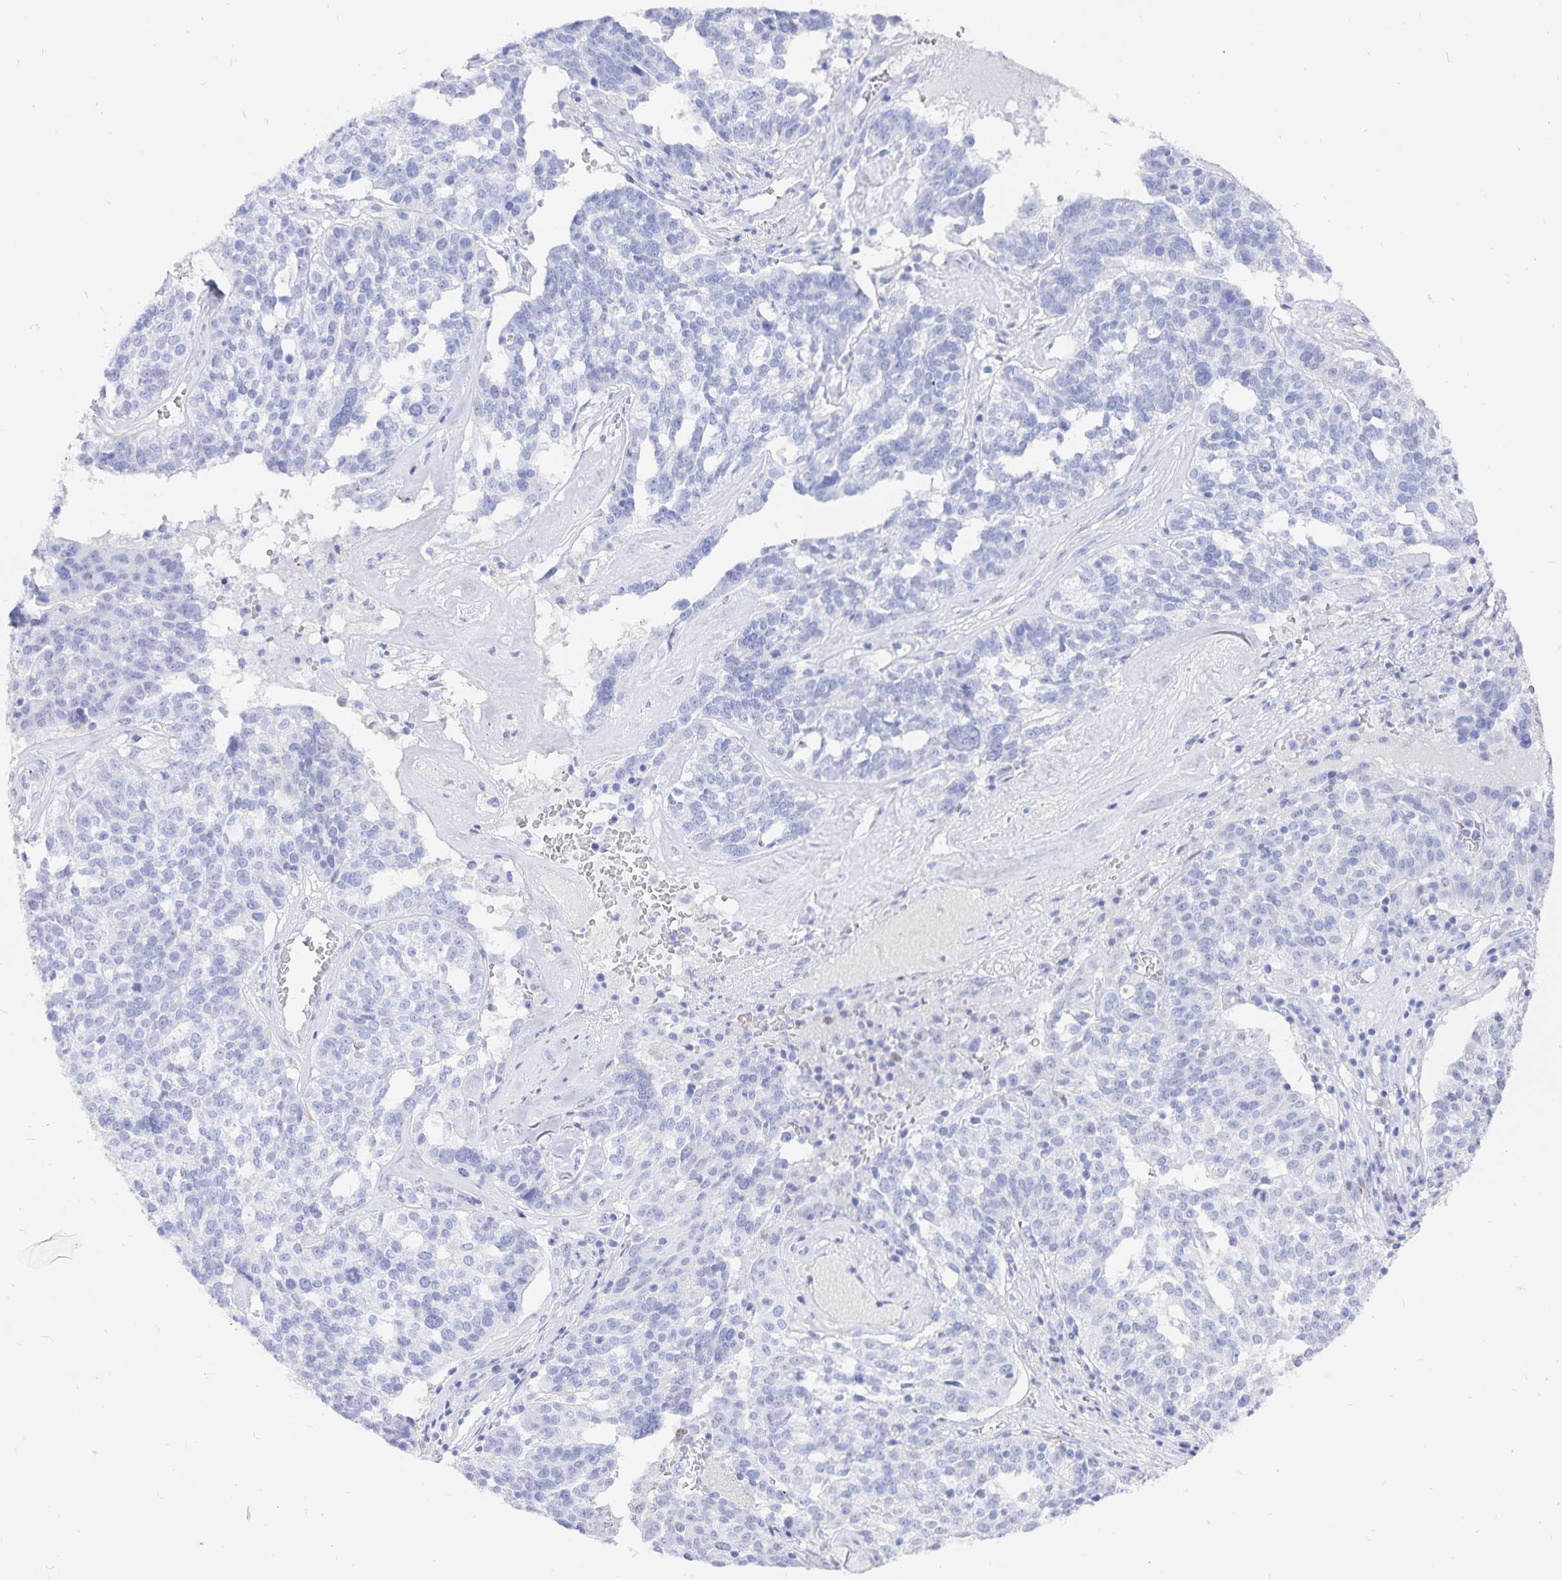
{"staining": {"intensity": "negative", "quantity": "none", "location": "none"}, "tissue": "ovarian cancer", "cell_type": "Tumor cells", "image_type": "cancer", "snomed": [{"axis": "morphology", "description": "Cystadenocarcinoma, serous, NOS"}, {"axis": "topography", "description": "Ovary"}], "caption": "IHC of ovarian cancer reveals no staining in tumor cells. (Stains: DAB IHC with hematoxylin counter stain, Microscopy: brightfield microscopy at high magnification).", "gene": "INSL5", "patient": {"sex": "female", "age": 59}}